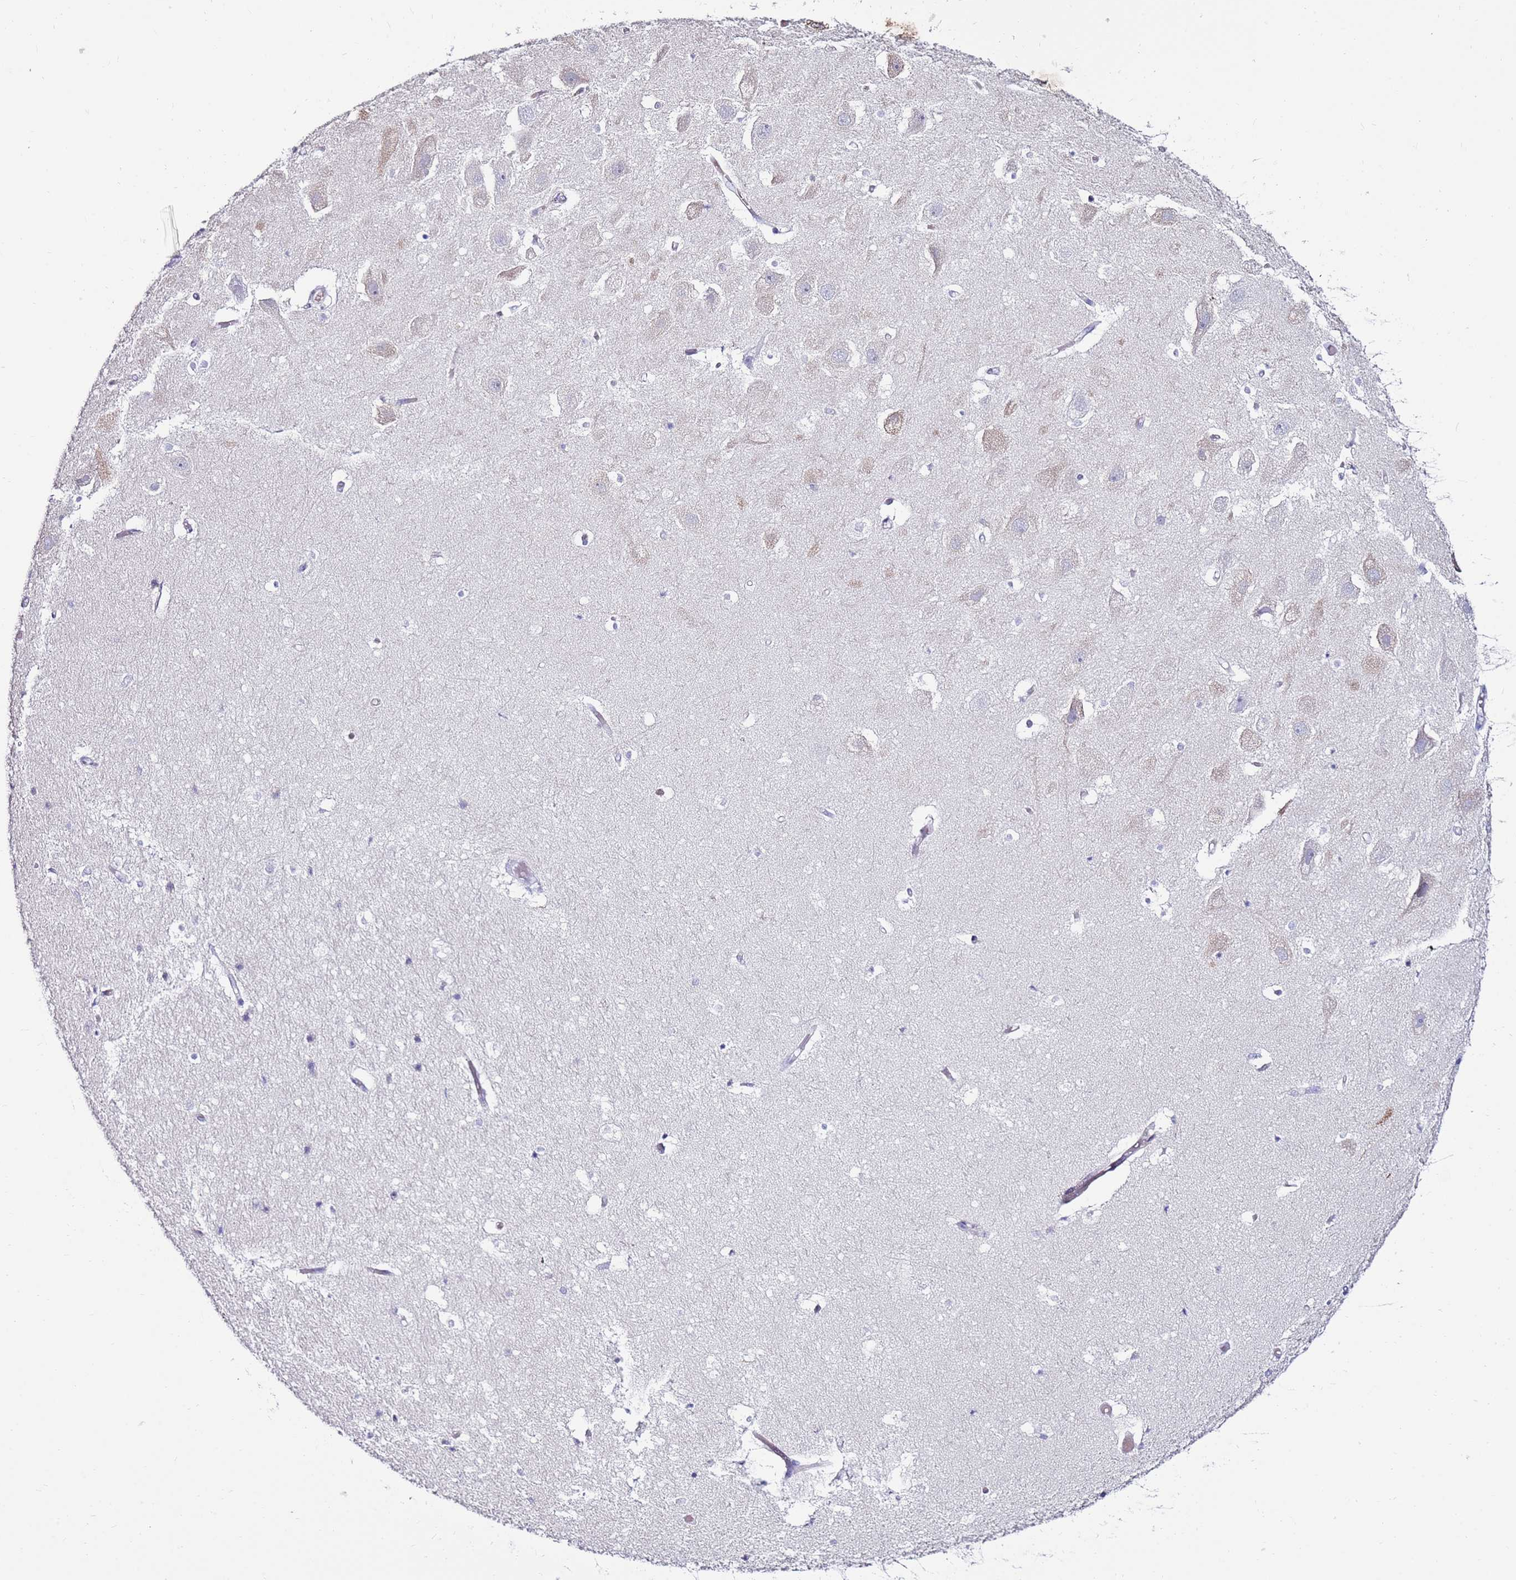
{"staining": {"intensity": "negative", "quantity": "none", "location": "none"}, "tissue": "hippocampus", "cell_type": "Glial cells", "image_type": "normal", "snomed": [{"axis": "morphology", "description": "Normal tissue, NOS"}, {"axis": "topography", "description": "Hippocampus"}], "caption": "This is a histopathology image of immunohistochemistry staining of unremarkable hippocampus, which shows no positivity in glial cells.", "gene": "EVPLL", "patient": {"sex": "female", "age": 52}}